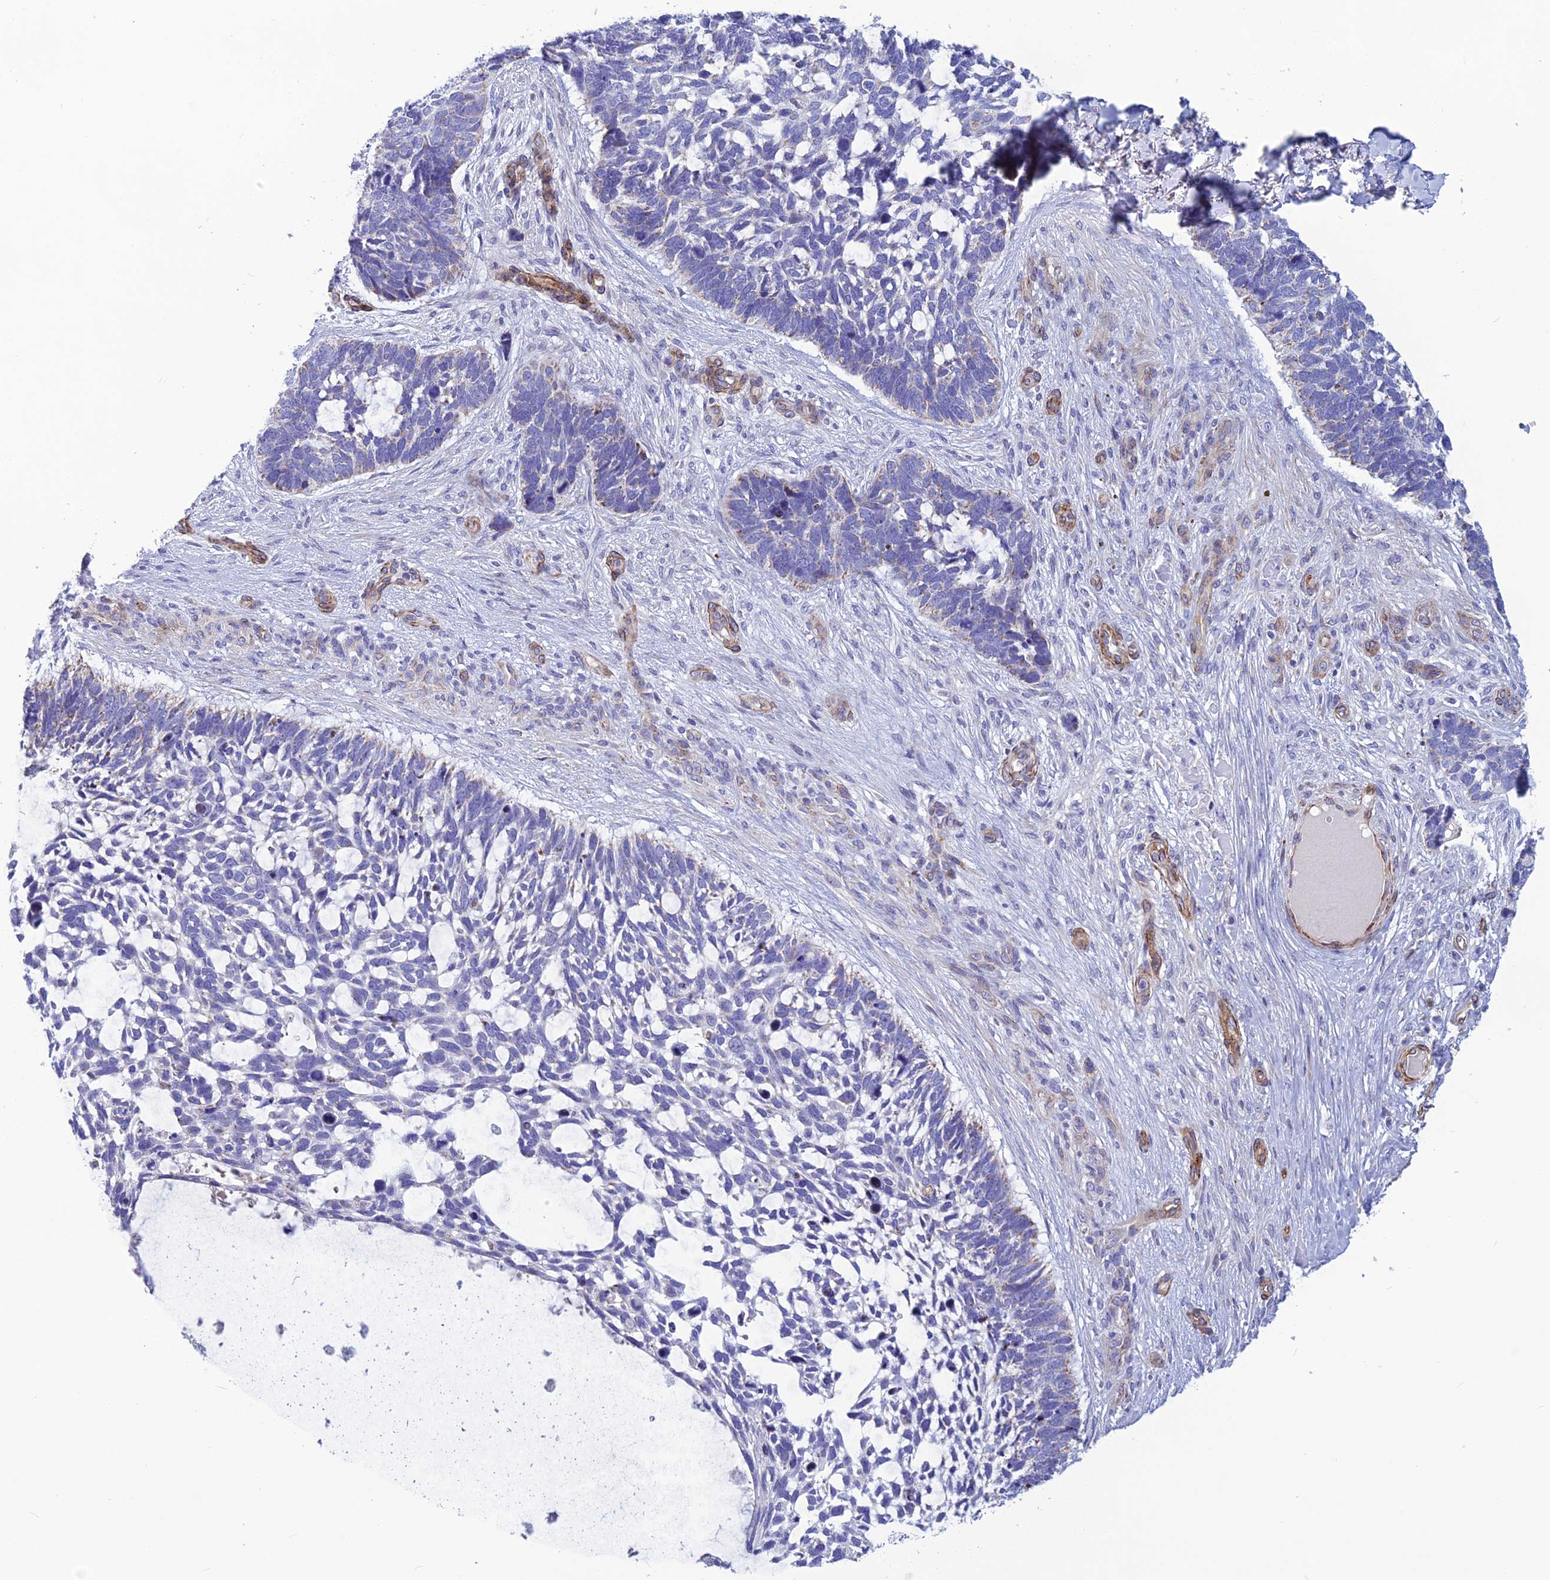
{"staining": {"intensity": "negative", "quantity": "none", "location": "none"}, "tissue": "skin cancer", "cell_type": "Tumor cells", "image_type": "cancer", "snomed": [{"axis": "morphology", "description": "Basal cell carcinoma"}, {"axis": "topography", "description": "Skin"}], "caption": "A high-resolution micrograph shows IHC staining of skin cancer (basal cell carcinoma), which displays no significant staining in tumor cells.", "gene": "POMGNT1", "patient": {"sex": "male", "age": 88}}